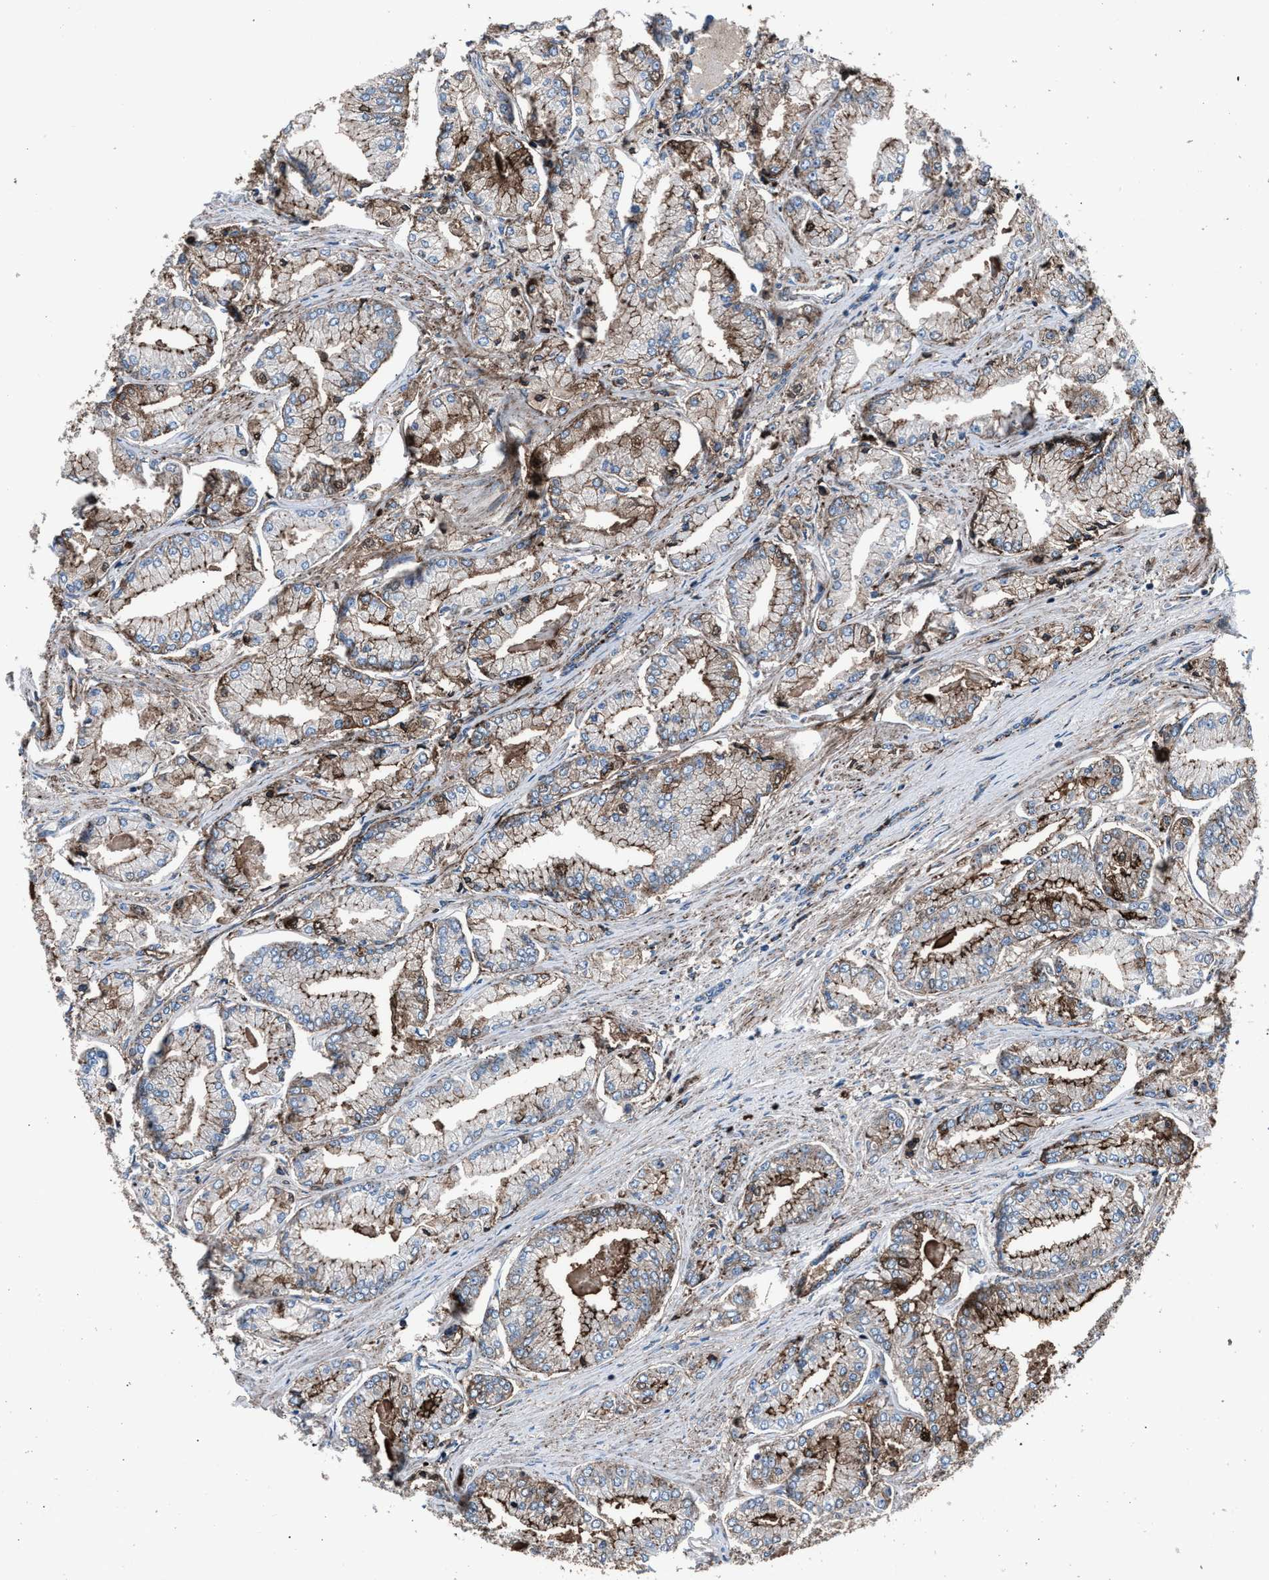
{"staining": {"intensity": "moderate", "quantity": ">75%", "location": "cytoplasmic/membranous"}, "tissue": "prostate cancer", "cell_type": "Tumor cells", "image_type": "cancer", "snomed": [{"axis": "morphology", "description": "Adenocarcinoma, Low grade"}, {"axis": "topography", "description": "Prostate"}], "caption": "This image demonstrates adenocarcinoma (low-grade) (prostate) stained with immunohistochemistry (IHC) to label a protein in brown. The cytoplasmic/membranous of tumor cells show moderate positivity for the protein. Nuclei are counter-stained blue.", "gene": "MFSD11", "patient": {"sex": "male", "age": 52}}